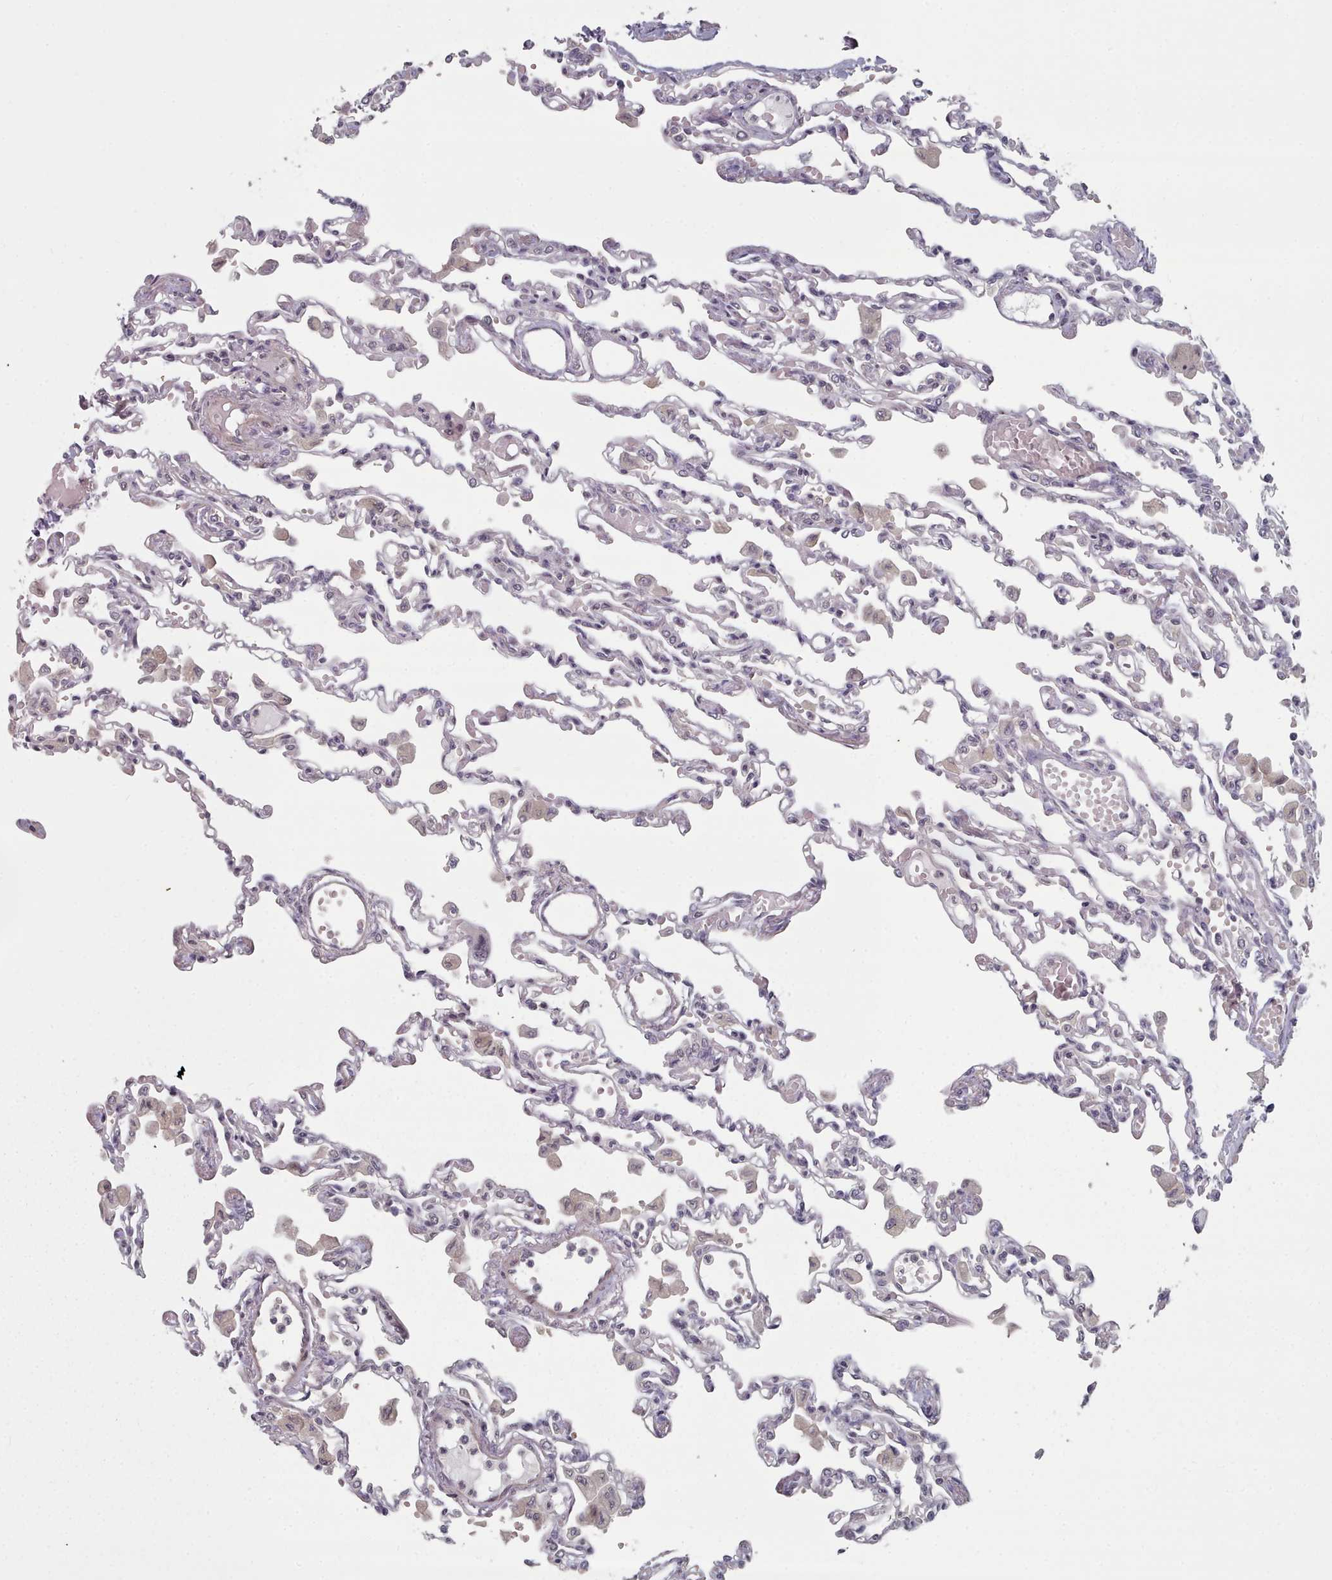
{"staining": {"intensity": "negative", "quantity": "none", "location": "none"}, "tissue": "lung", "cell_type": "Alveolar cells", "image_type": "normal", "snomed": [{"axis": "morphology", "description": "Normal tissue, NOS"}, {"axis": "topography", "description": "Bronchus"}, {"axis": "topography", "description": "Lung"}], "caption": "This is an immunohistochemistry (IHC) image of normal human lung. There is no staining in alveolar cells.", "gene": "HYAL3", "patient": {"sex": "female", "age": 49}}